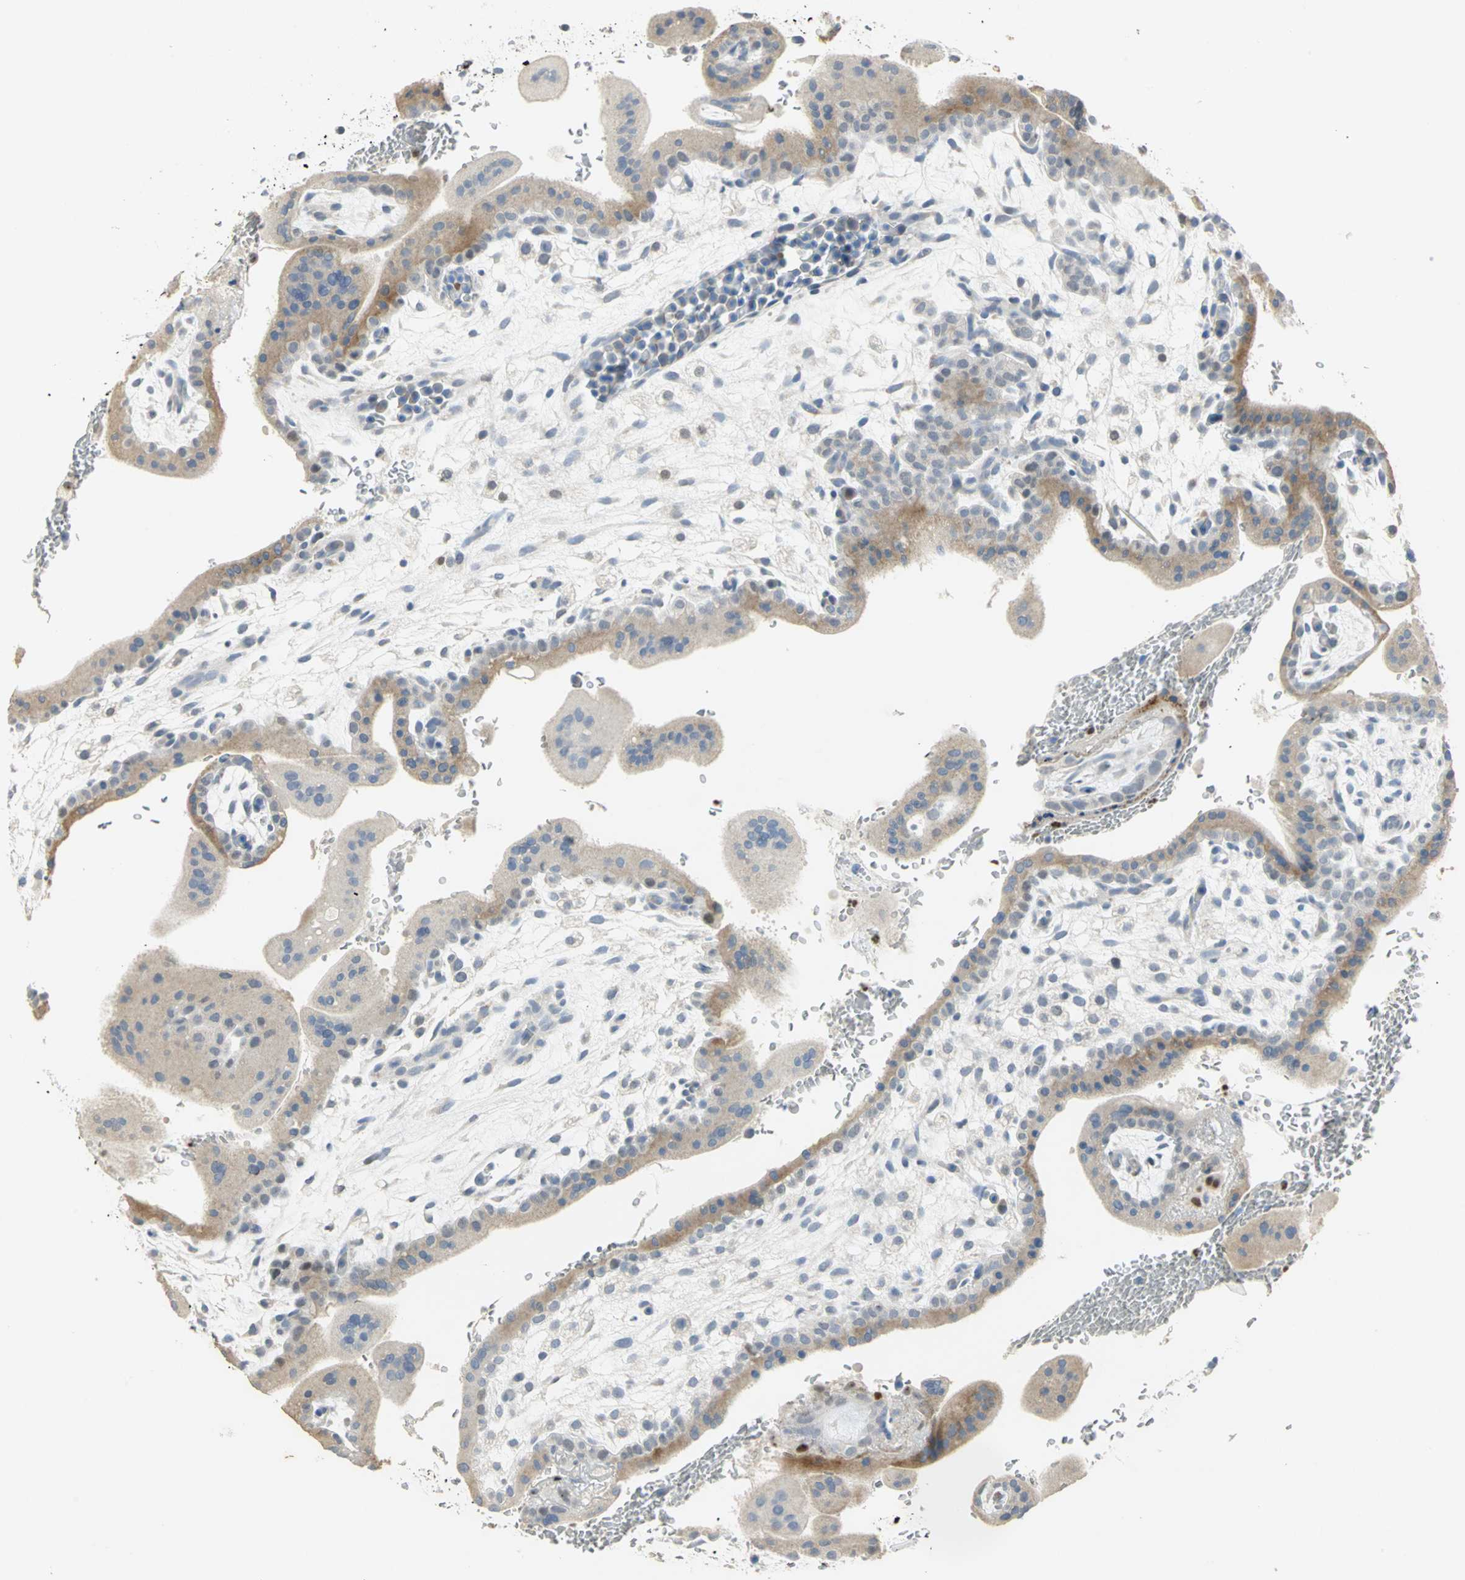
{"staining": {"intensity": "negative", "quantity": "none", "location": "none"}, "tissue": "placenta", "cell_type": "Decidual cells", "image_type": "normal", "snomed": [{"axis": "morphology", "description": "Normal tissue, NOS"}, {"axis": "topography", "description": "Placenta"}], "caption": "This is an immunohistochemistry histopathology image of unremarkable placenta. There is no expression in decidual cells.", "gene": "BCL6", "patient": {"sex": "female", "age": 35}}